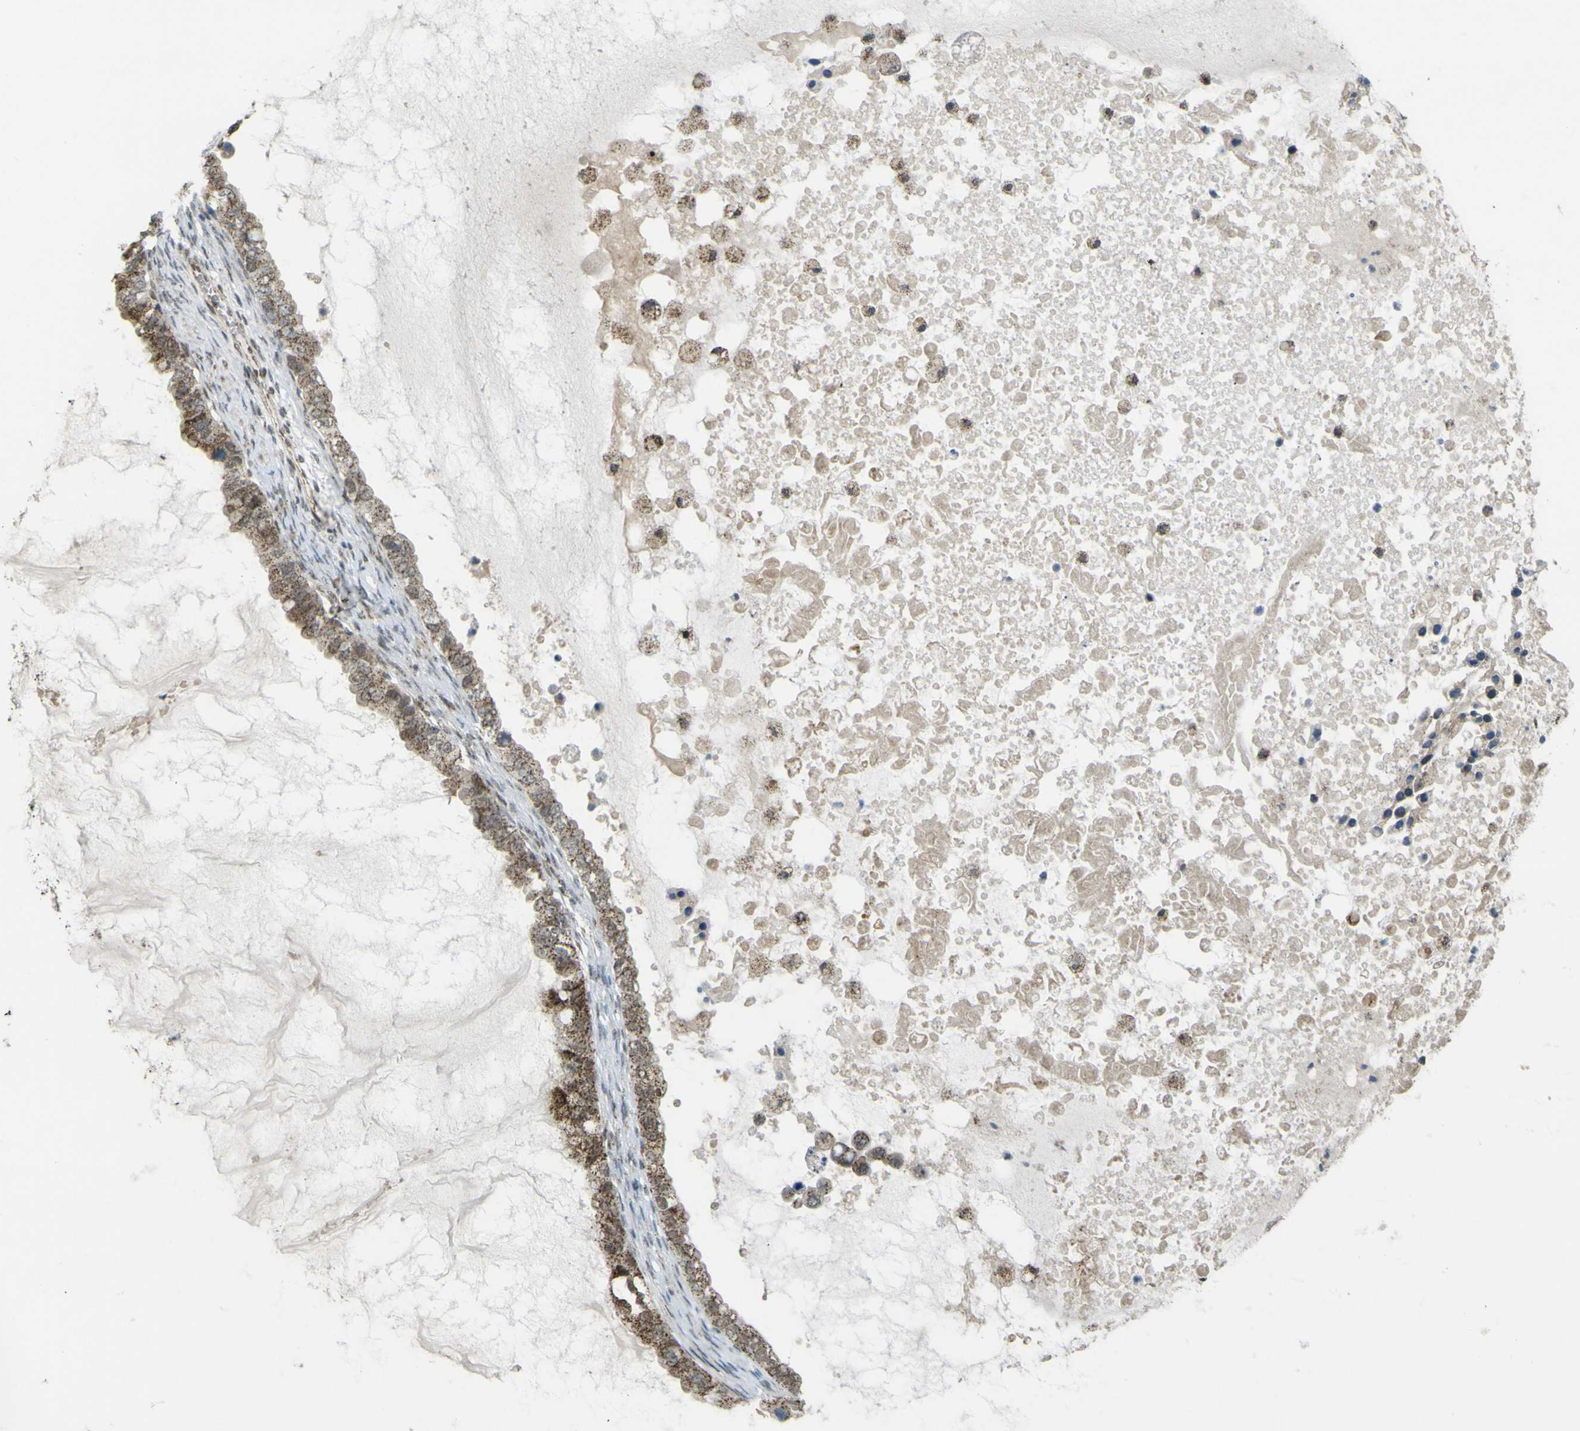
{"staining": {"intensity": "strong", "quantity": ">75%", "location": "cytoplasmic/membranous,nuclear"}, "tissue": "ovarian cancer", "cell_type": "Tumor cells", "image_type": "cancer", "snomed": [{"axis": "morphology", "description": "Cystadenocarcinoma, mucinous, NOS"}, {"axis": "topography", "description": "Ovary"}], "caption": "Immunohistochemical staining of mucinous cystadenocarcinoma (ovarian) demonstrates strong cytoplasmic/membranous and nuclear protein positivity in about >75% of tumor cells.", "gene": "ACBD5", "patient": {"sex": "female", "age": 80}}